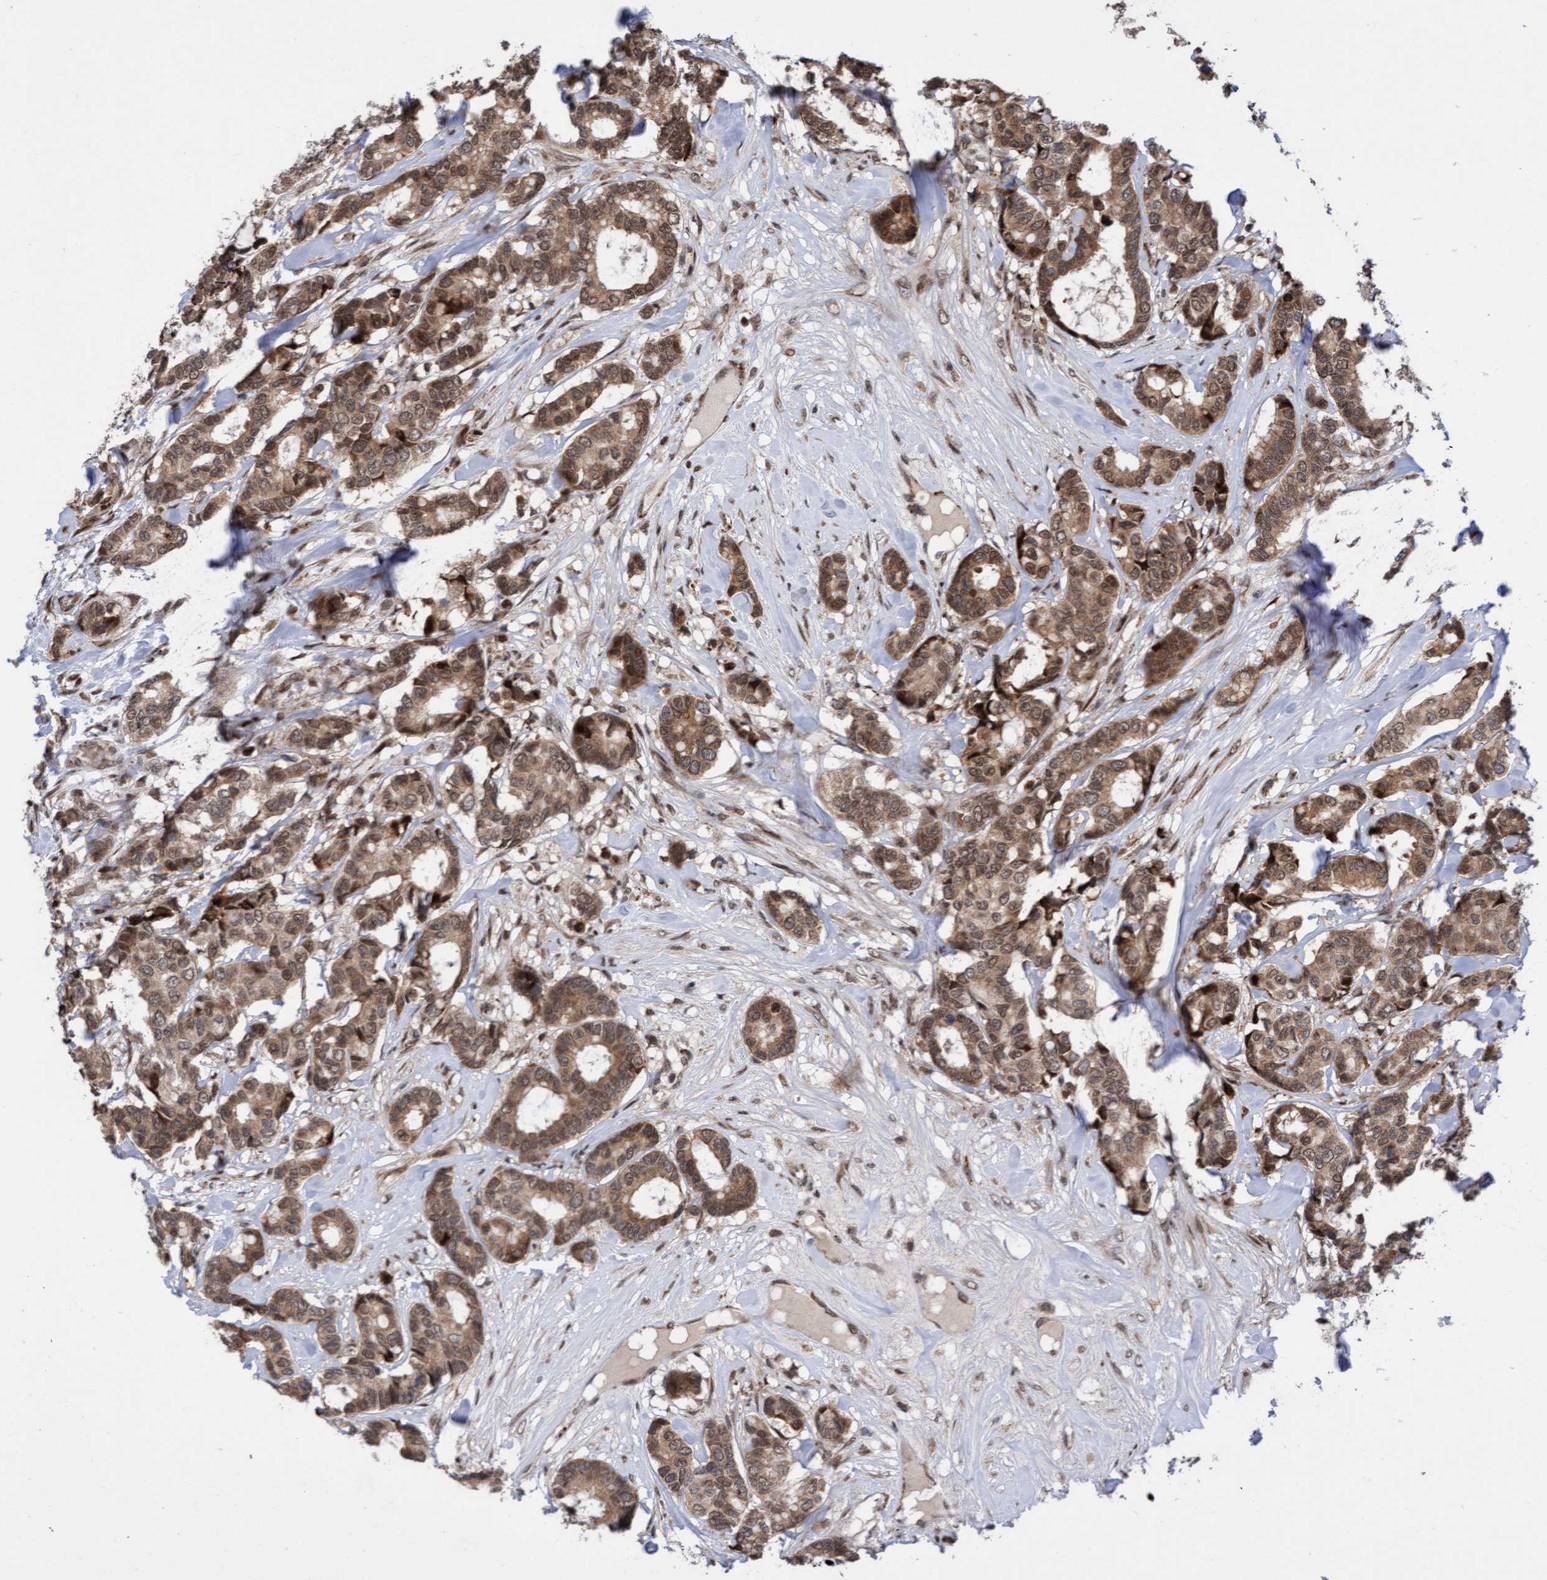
{"staining": {"intensity": "moderate", "quantity": ">75%", "location": "cytoplasmic/membranous,nuclear"}, "tissue": "breast cancer", "cell_type": "Tumor cells", "image_type": "cancer", "snomed": [{"axis": "morphology", "description": "Duct carcinoma"}, {"axis": "topography", "description": "Breast"}], "caption": "Brown immunohistochemical staining in breast cancer displays moderate cytoplasmic/membranous and nuclear staining in approximately >75% of tumor cells.", "gene": "TANC2", "patient": {"sex": "female", "age": 87}}